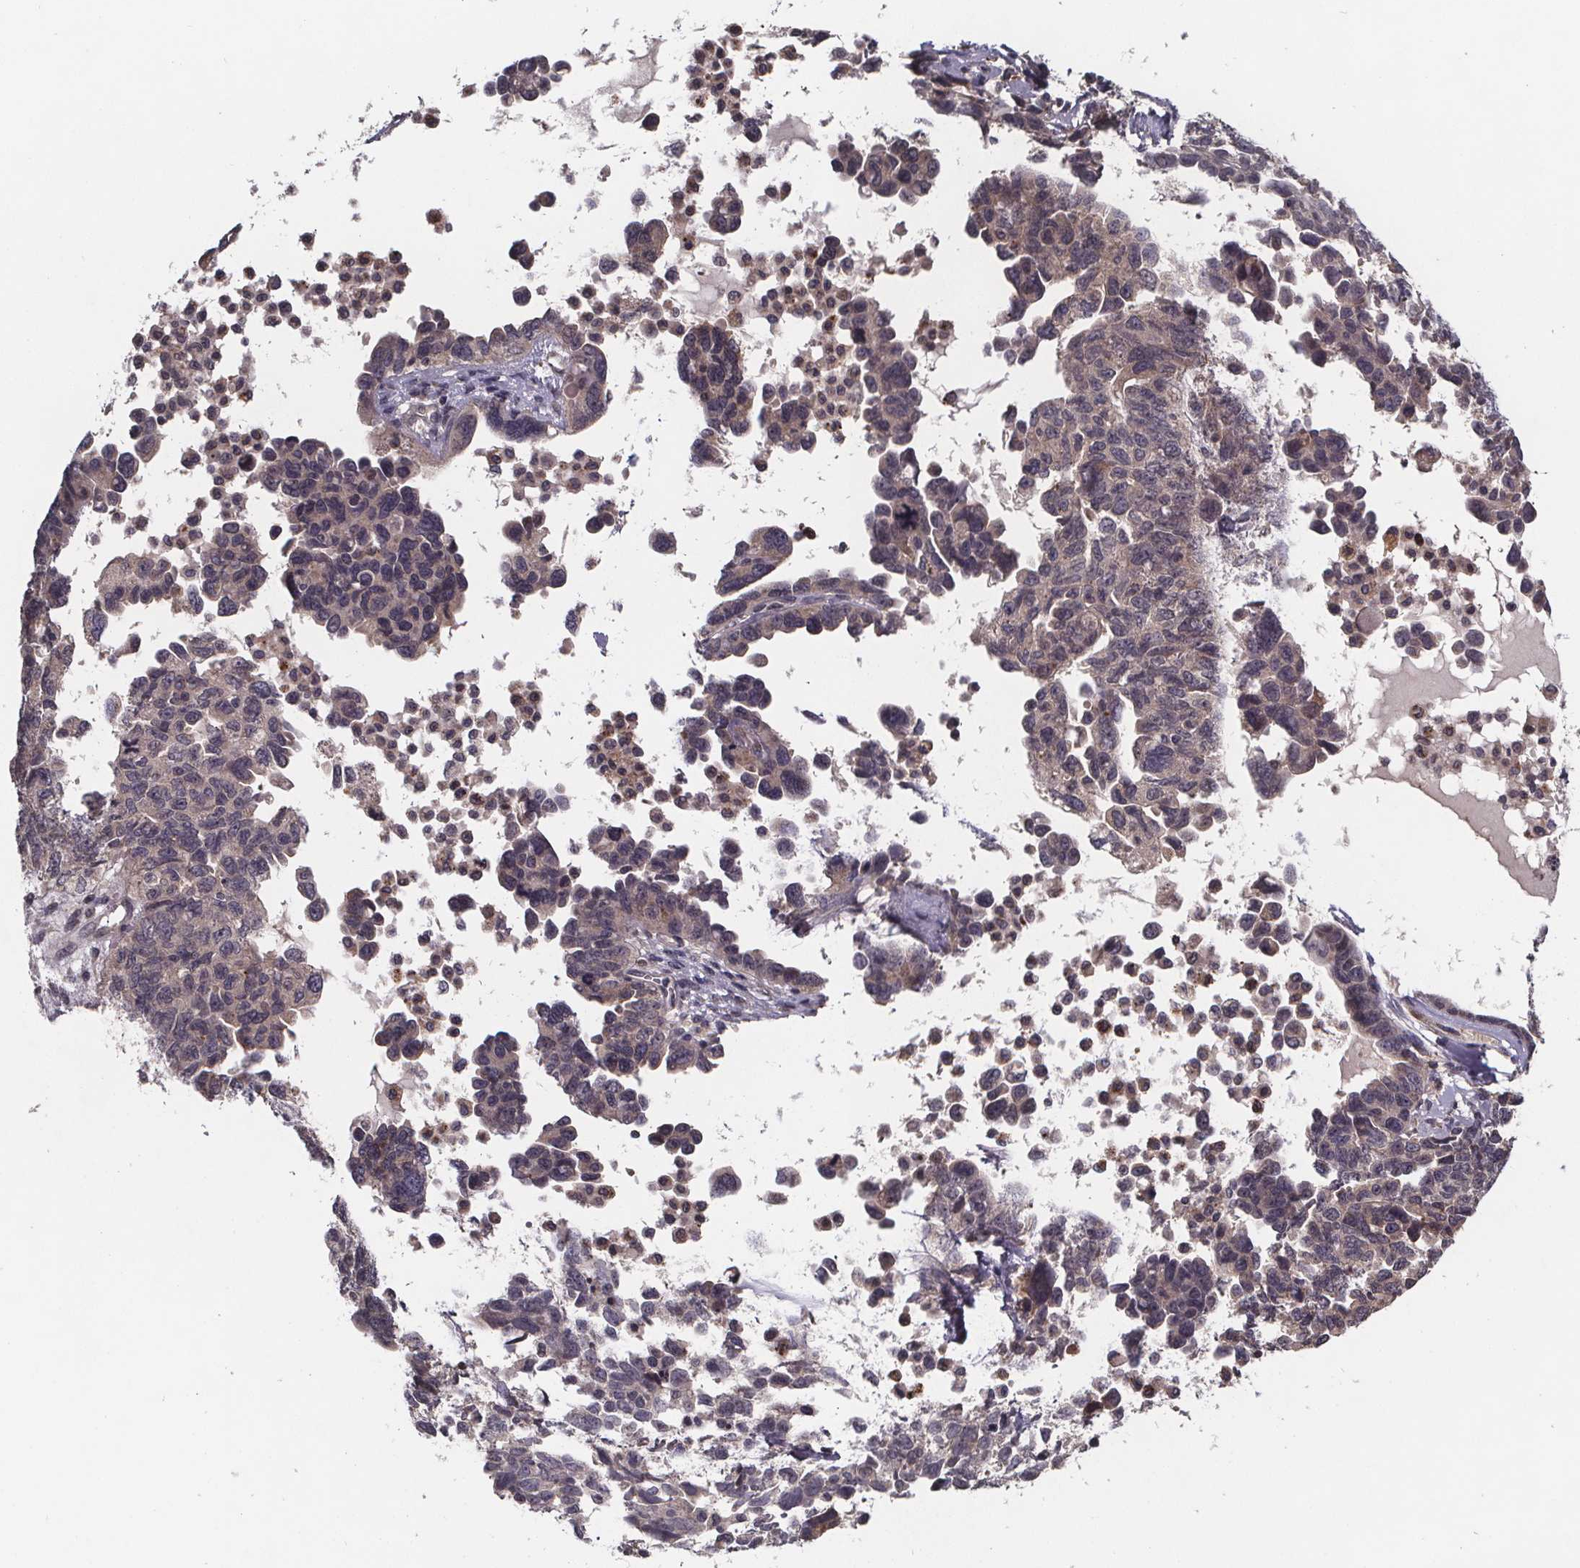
{"staining": {"intensity": "weak", "quantity": ">75%", "location": "cytoplasmic/membranous"}, "tissue": "ovarian cancer", "cell_type": "Tumor cells", "image_type": "cancer", "snomed": [{"axis": "morphology", "description": "Cystadenocarcinoma, serous, NOS"}, {"axis": "topography", "description": "Ovary"}], "caption": "Immunohistochemical staining of human serous cystadenocarcinoma (ovarian) displays weak cytoplasmic/membranous protein staining in about >75% of tumor cells.", "gene": "SAT1", "patient": {"sex": "female", "age": 69}}